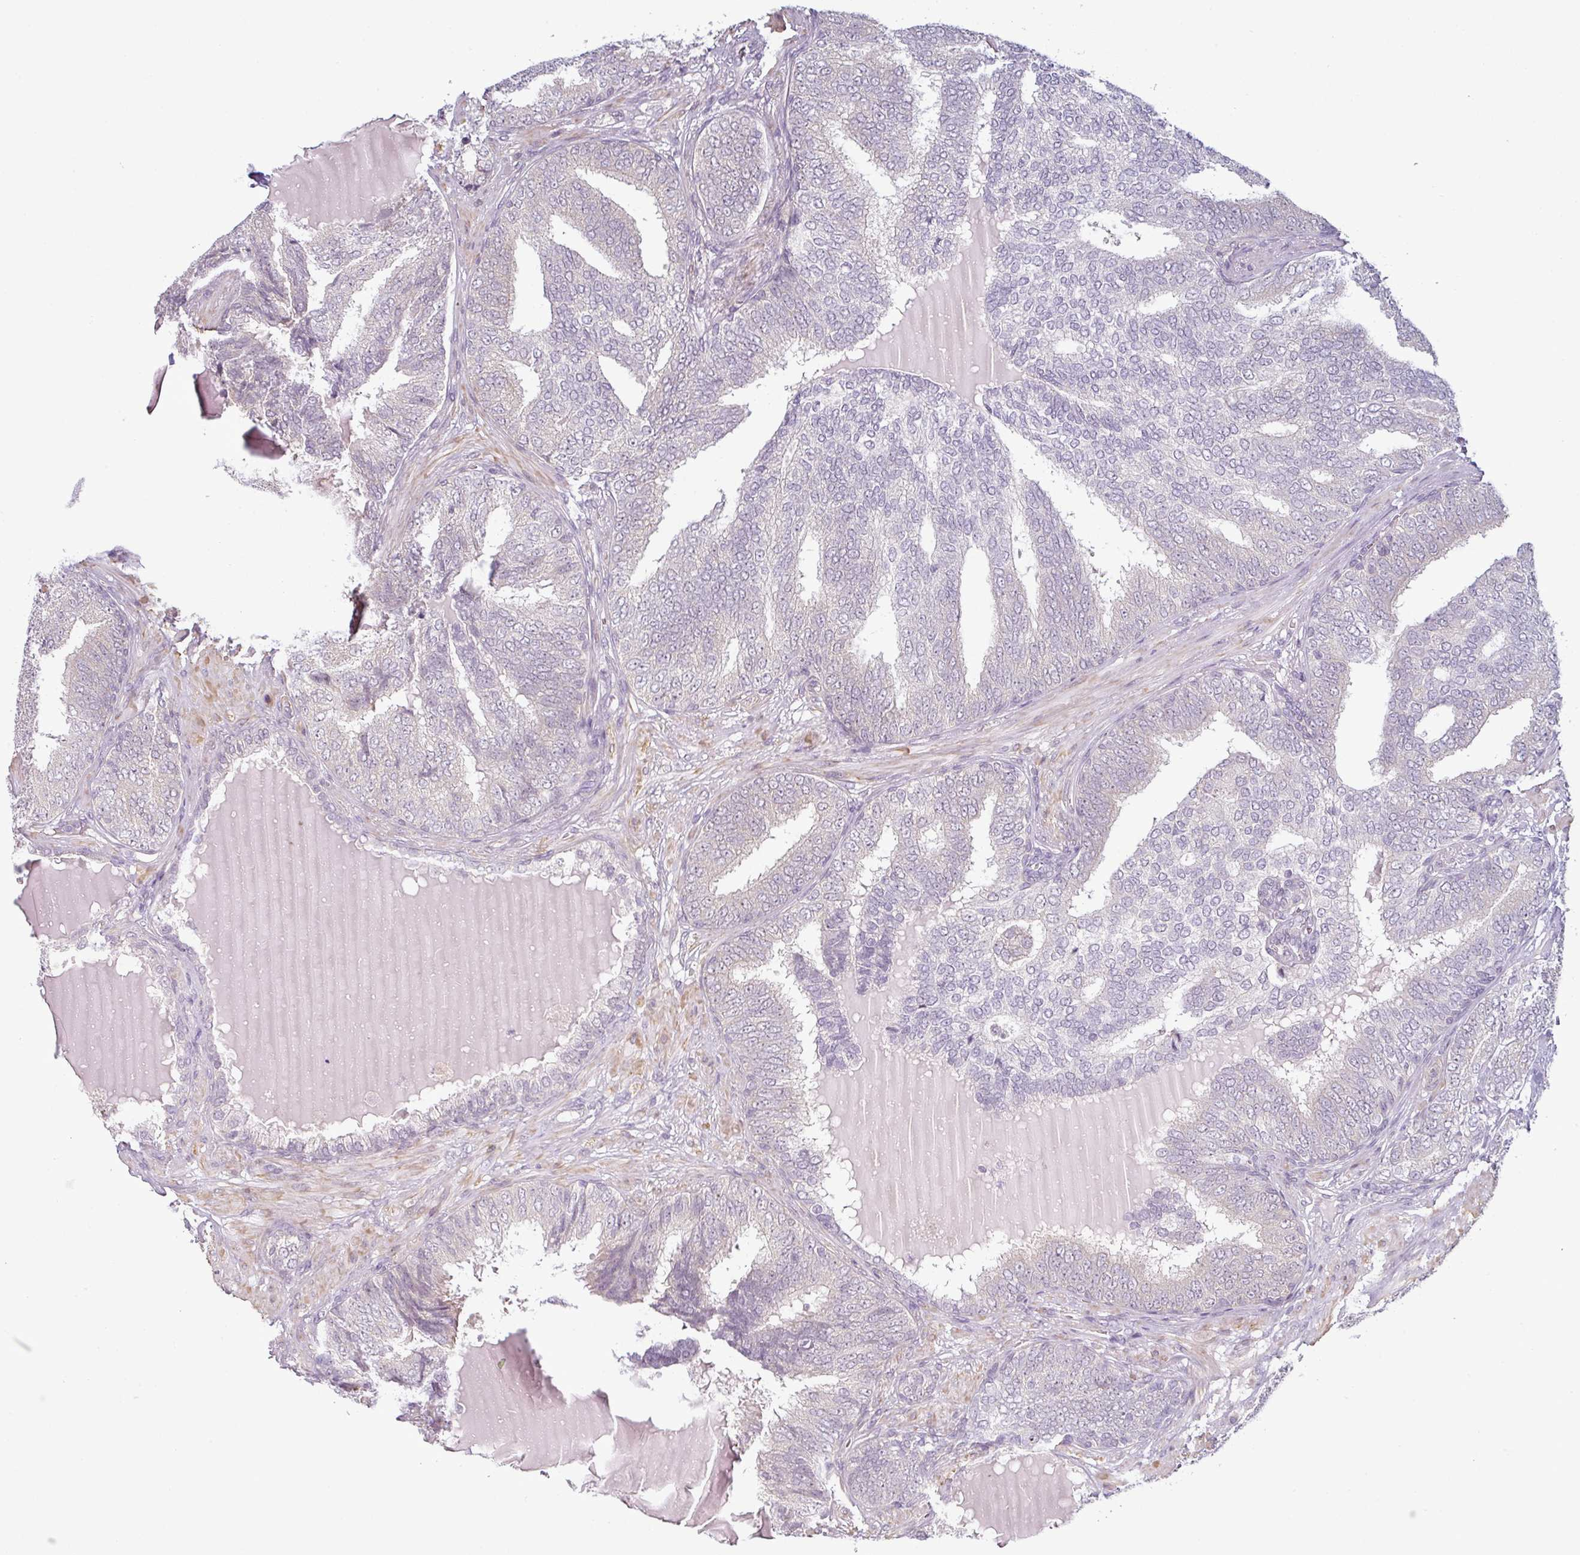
{"staining": {"intensity": "negative", "quantity": "none", "location": "none"}, "tissue": "prostate cancer", "cell_type": "Tumor cells", "image_type": "cancer", "snomed": [{"axis": "morphology", "description": "Adenocarcinoma, High grade"}, {"axis": "topography", "description": "Prostate"}], "caption": "DAB immunohistochemical staining of high-grade adenocarcinoma (prostate) displays no significant positivity in tumor cells.", "gene": "OR52D1", "patient": {"sex": "male", "age": 72}}